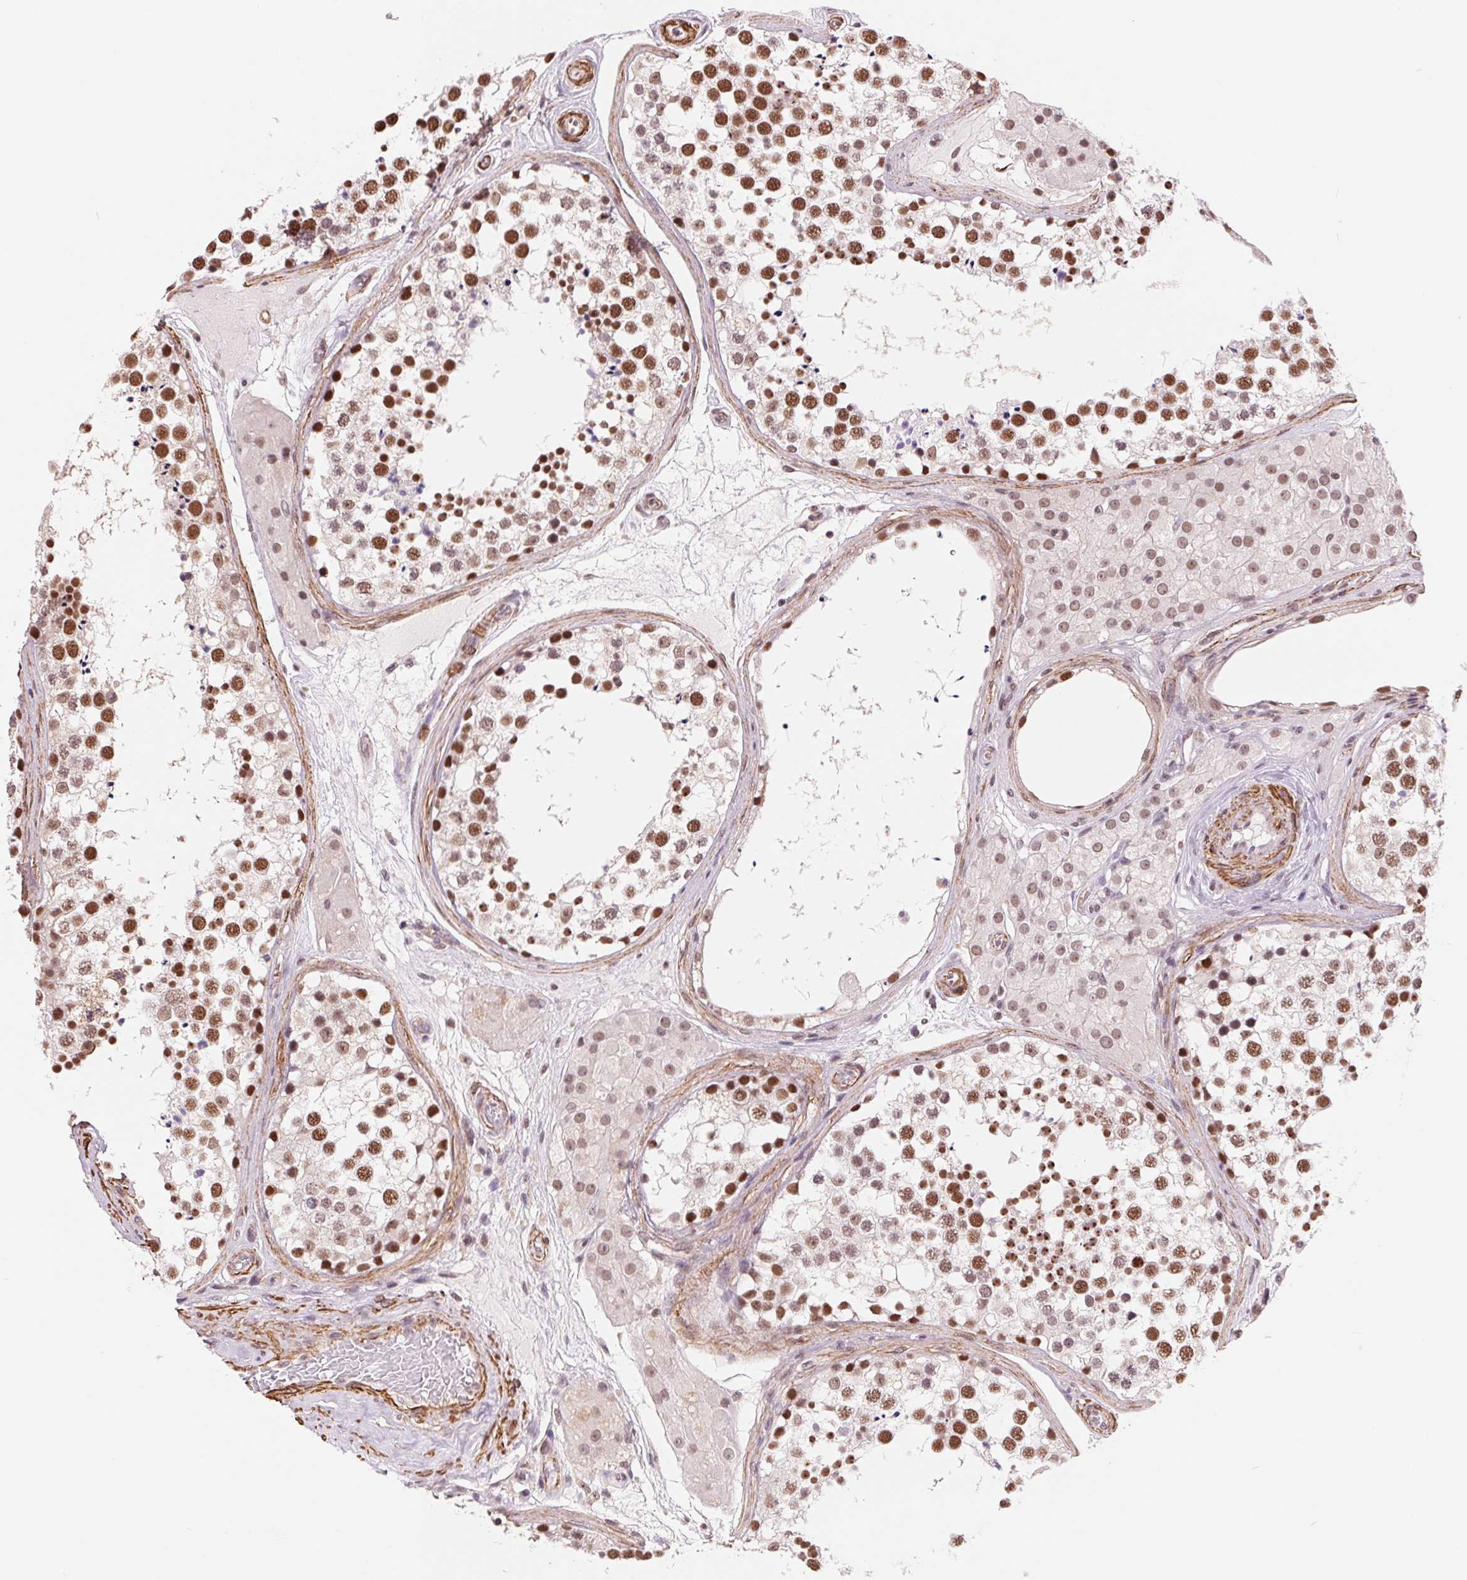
{"staining": {"intensity": "moderate", "quantity": ">75%", "location": "nuclear"}, "tissue": "testis", "cell_type": "Cells in seminiferous ducts", "image_type": "normal", "snomed": [{"axis": "morphology", "description": "Normal tissue, NOS"}, {"axis": "morphology", "description": "Seminoma, NOS"}, {"axis": "topography", "description": "Testis"}], "caption": "High-magnification brightfield microscopy of benign testis stained with DAB (brown) and counterstained with hematoxylin (blue). cells in seminiferous ducts exhibit moderate nuclear positivity is present in about>75% of cells.", "gene": "BCAT1", "patient": {"sex": "male", "age": 65}}